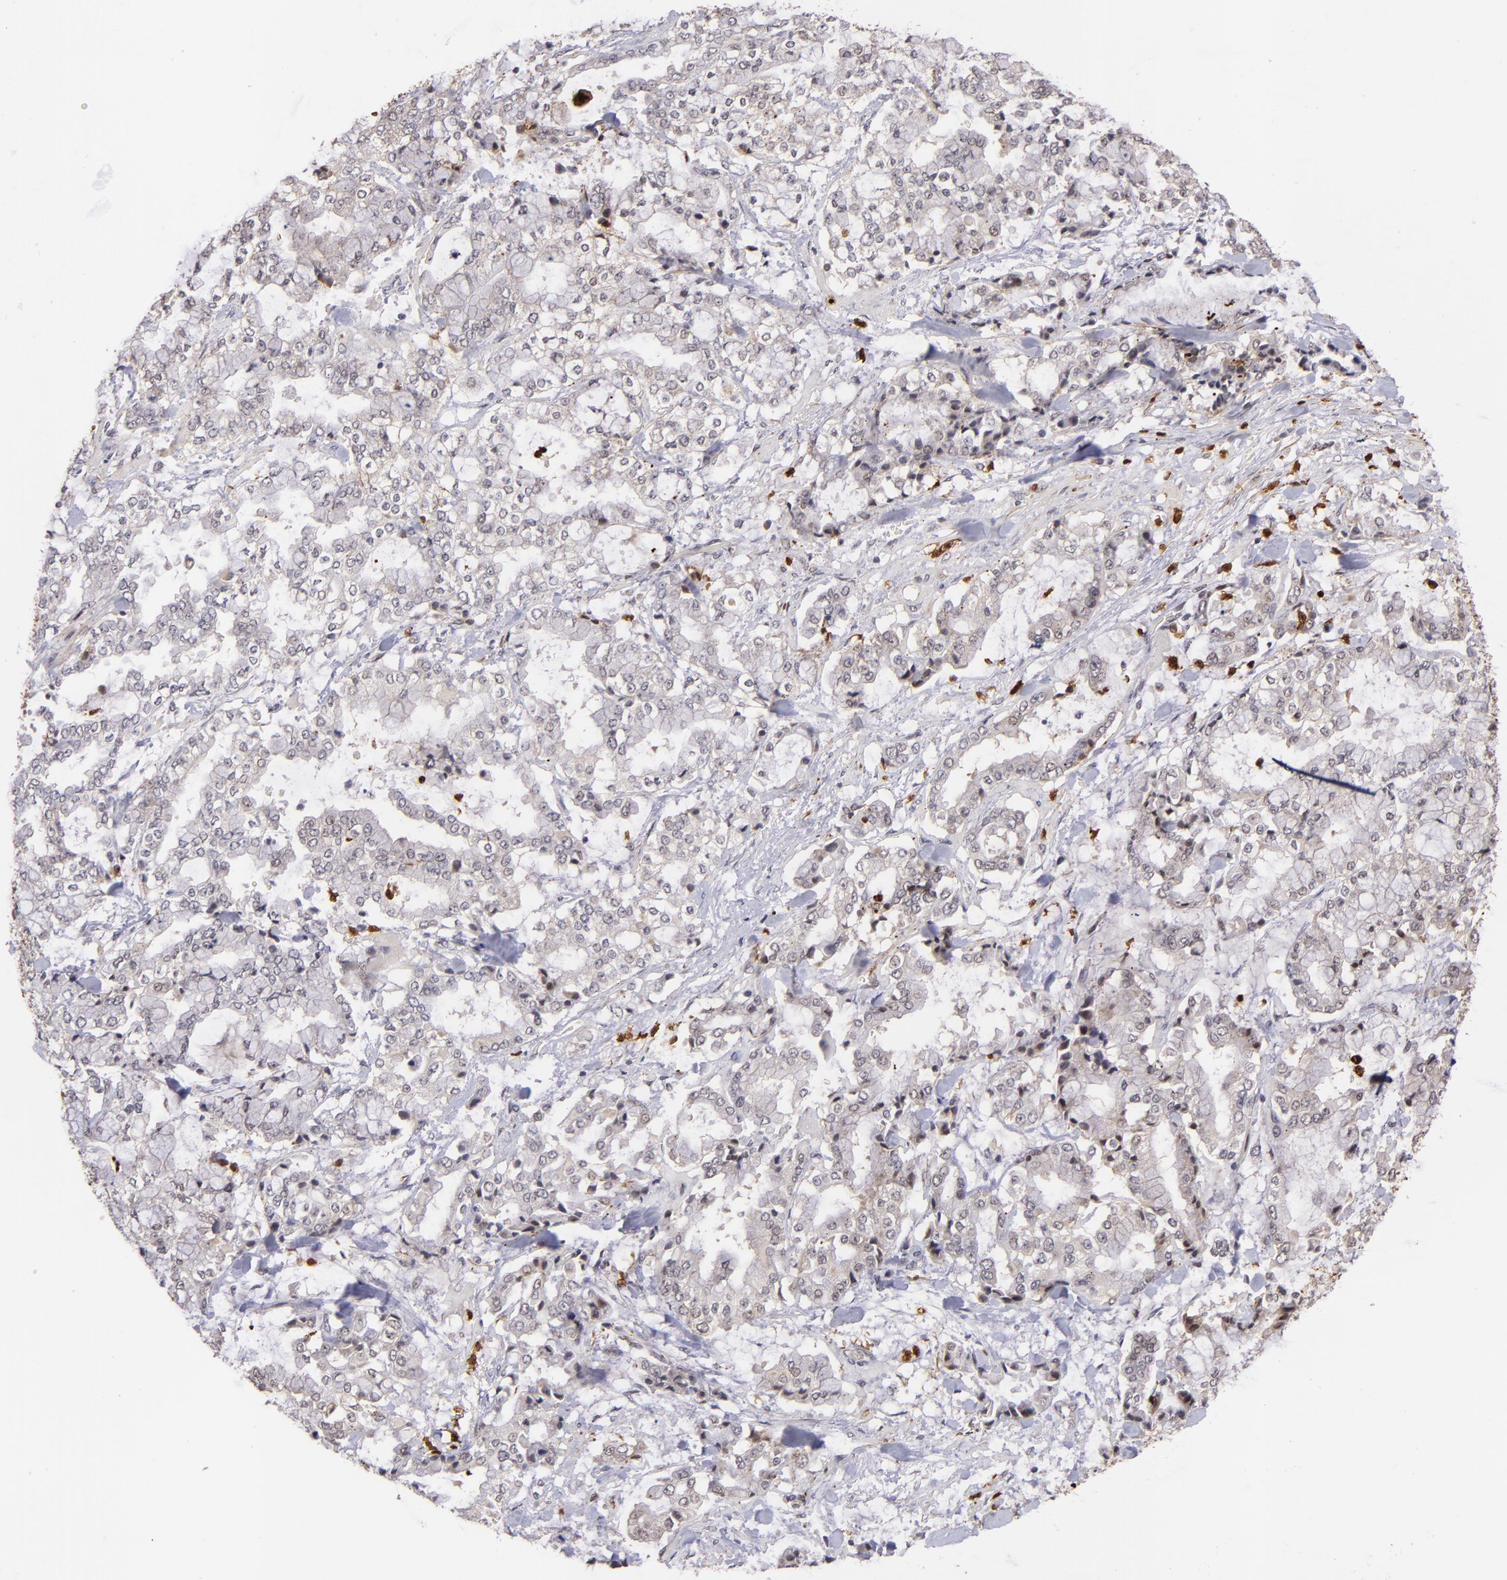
{"staining": {"intensity": "negative", "quantity": "none", "location": "none"}, "tissue": "stomach cancer", "cell_type": "Tumor cells", "image_type": "cancer", "snomed": [{"axis": "morphology", "description": "Normal tissue, NOS"}, {"axis": "morphology", "description": "Adenocarcinoma, NOS"}, {"axis": "topography", "description": "Stomach, upper"}, {"axis": "topography", "description": "Stomach"}], "caption": "There is no significant expression in tumor cells of stomach adenocarcinoma. The staining is performed using DAB brown chromogen with nuclei counter-stained in using hematoxylin.", "gene": "RXRG", "patient": {"sex": "male", "age": 76}}